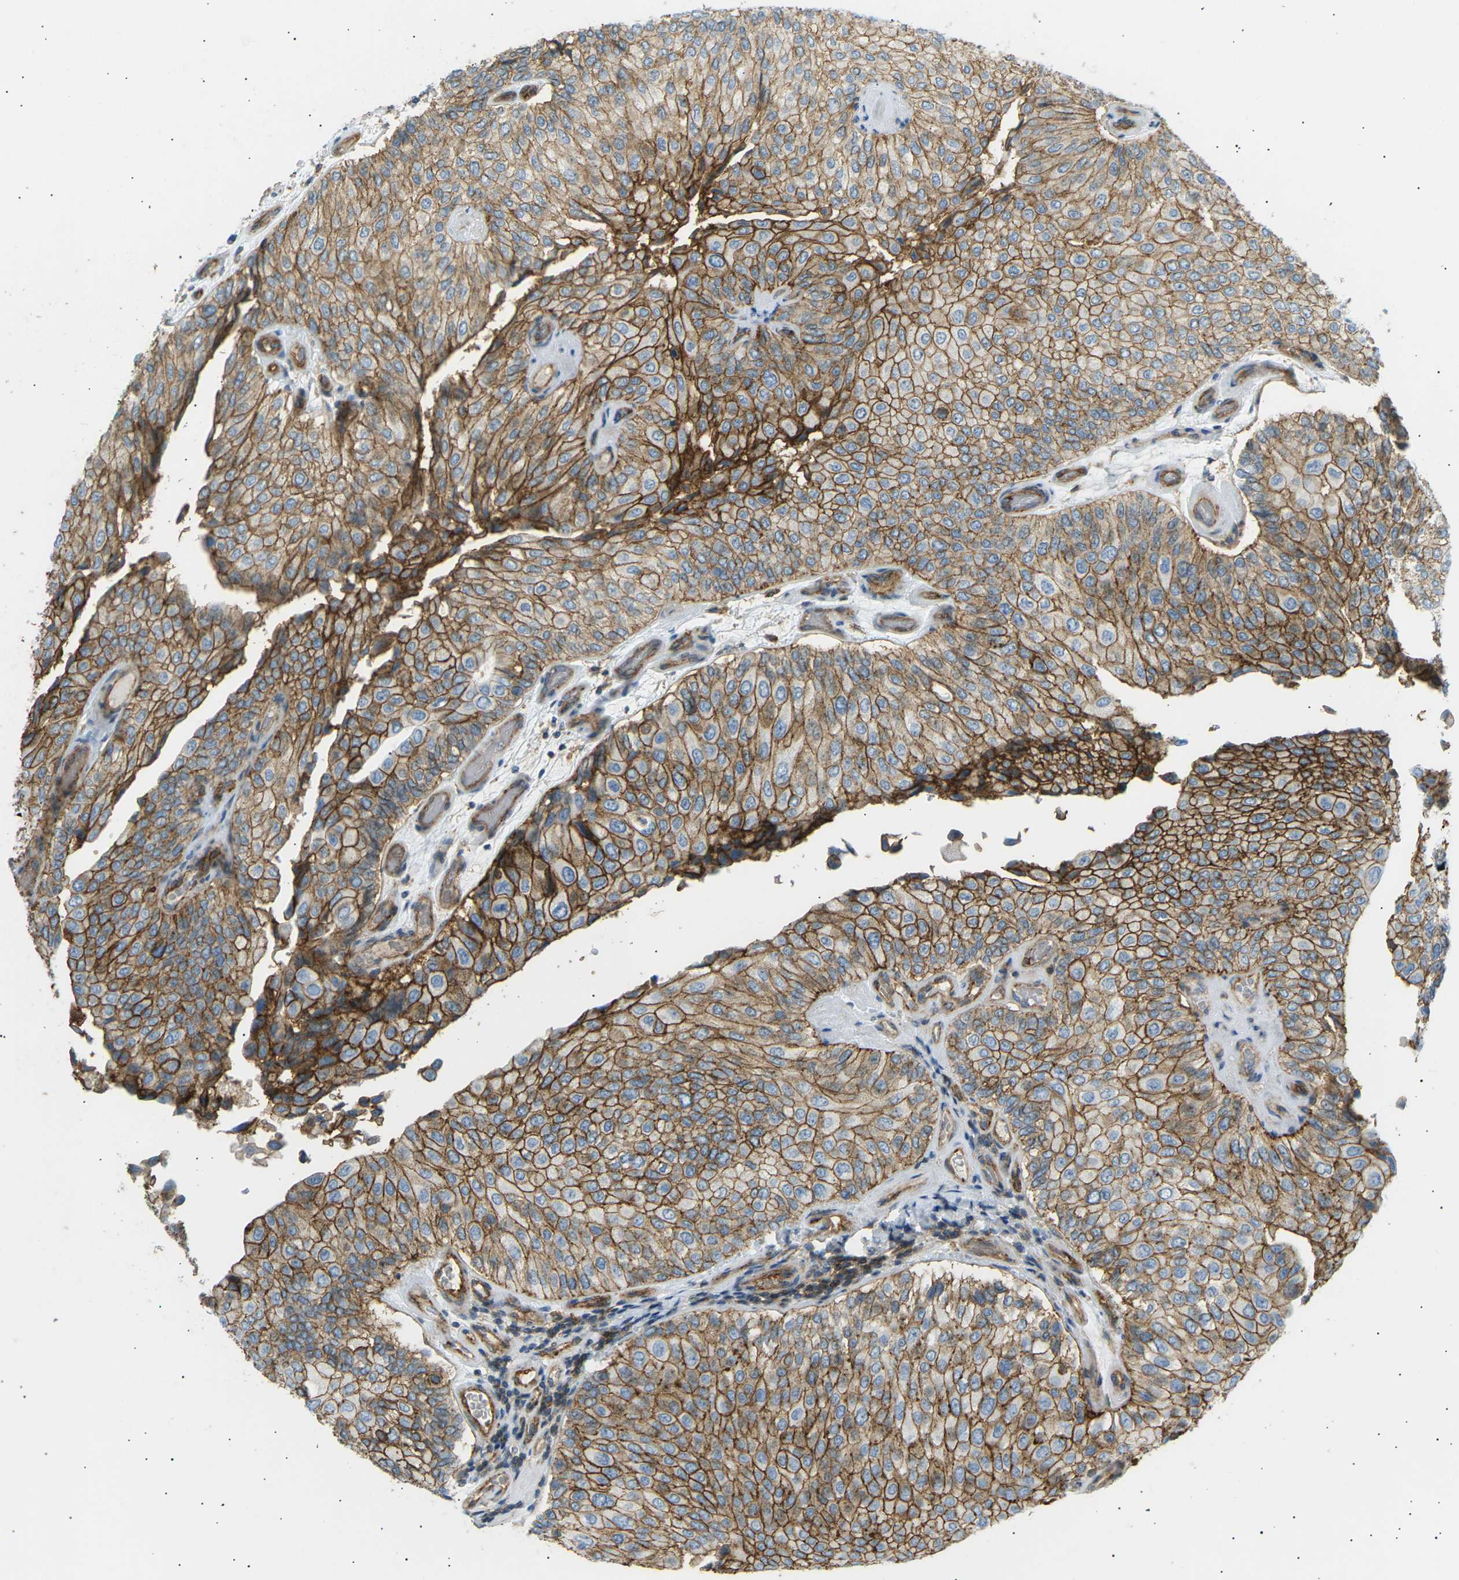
{"staining": {"intensity": "strong", "quantity": ">75%", "location": "cytoplasmic/membranous"}, "tissue": "urothelial cancer", "cell_type": "Tumor cells", "image_type": "cancer", "snomed": [{"axis": "morphology", "description": "Urothelial carcinoma, High grade"}, {"axis": "topography", "description": "Kidney"}, {"axis": "topography", "description": "Urinary bladder"}], "caption": "Protein analysis of high-grade urothelial carcinoma tissue displays strong cytoplasmic/membranous staining in approximately >75% of tumor cells.", "gene": "ATP2B4", "patient": {"sex": "male", "age": 77}}